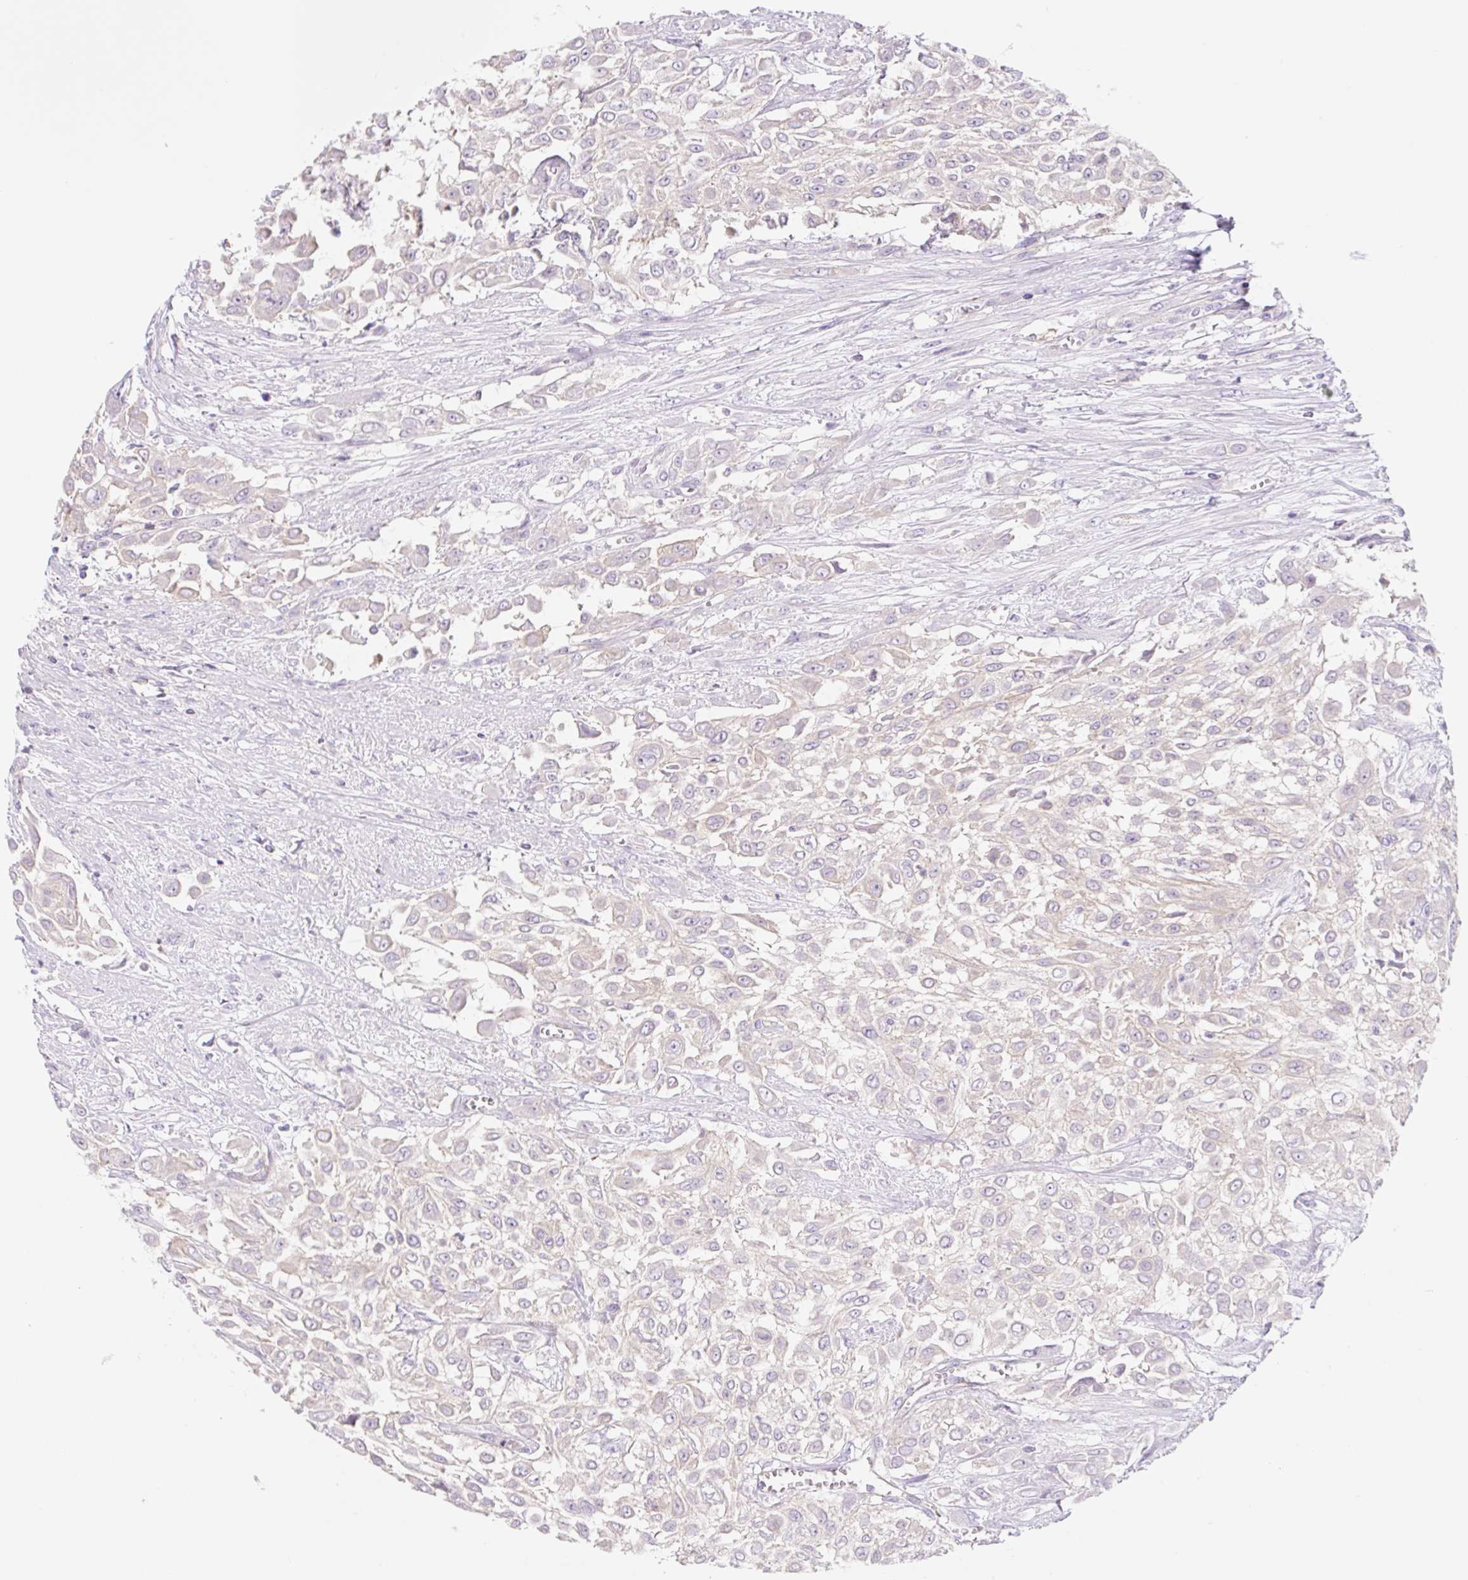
{"staining": {"intensity": "negative", "quantity": "none", "location": "none"}, "tissue": "urothelial cancer", "cell_type": "Tumor cells", "image_type": "cancer", "snomed": [{"axis": "morphology", "description": "Urothelial carcinoma, High grade"}, {"axis": "topography", "description": "Urinary bladder"}], "caption": "Immunohistochemical staining of urothelial cancer exhibits no significant expression in tumor cells. (DAB (3,3'-diaminobenzidine) immunohistochemistry (IHC) visualized using brightfield microscopy, high magnification).", "gene": "LYVE1", "patient": {"sex": "male", "age": 57}}